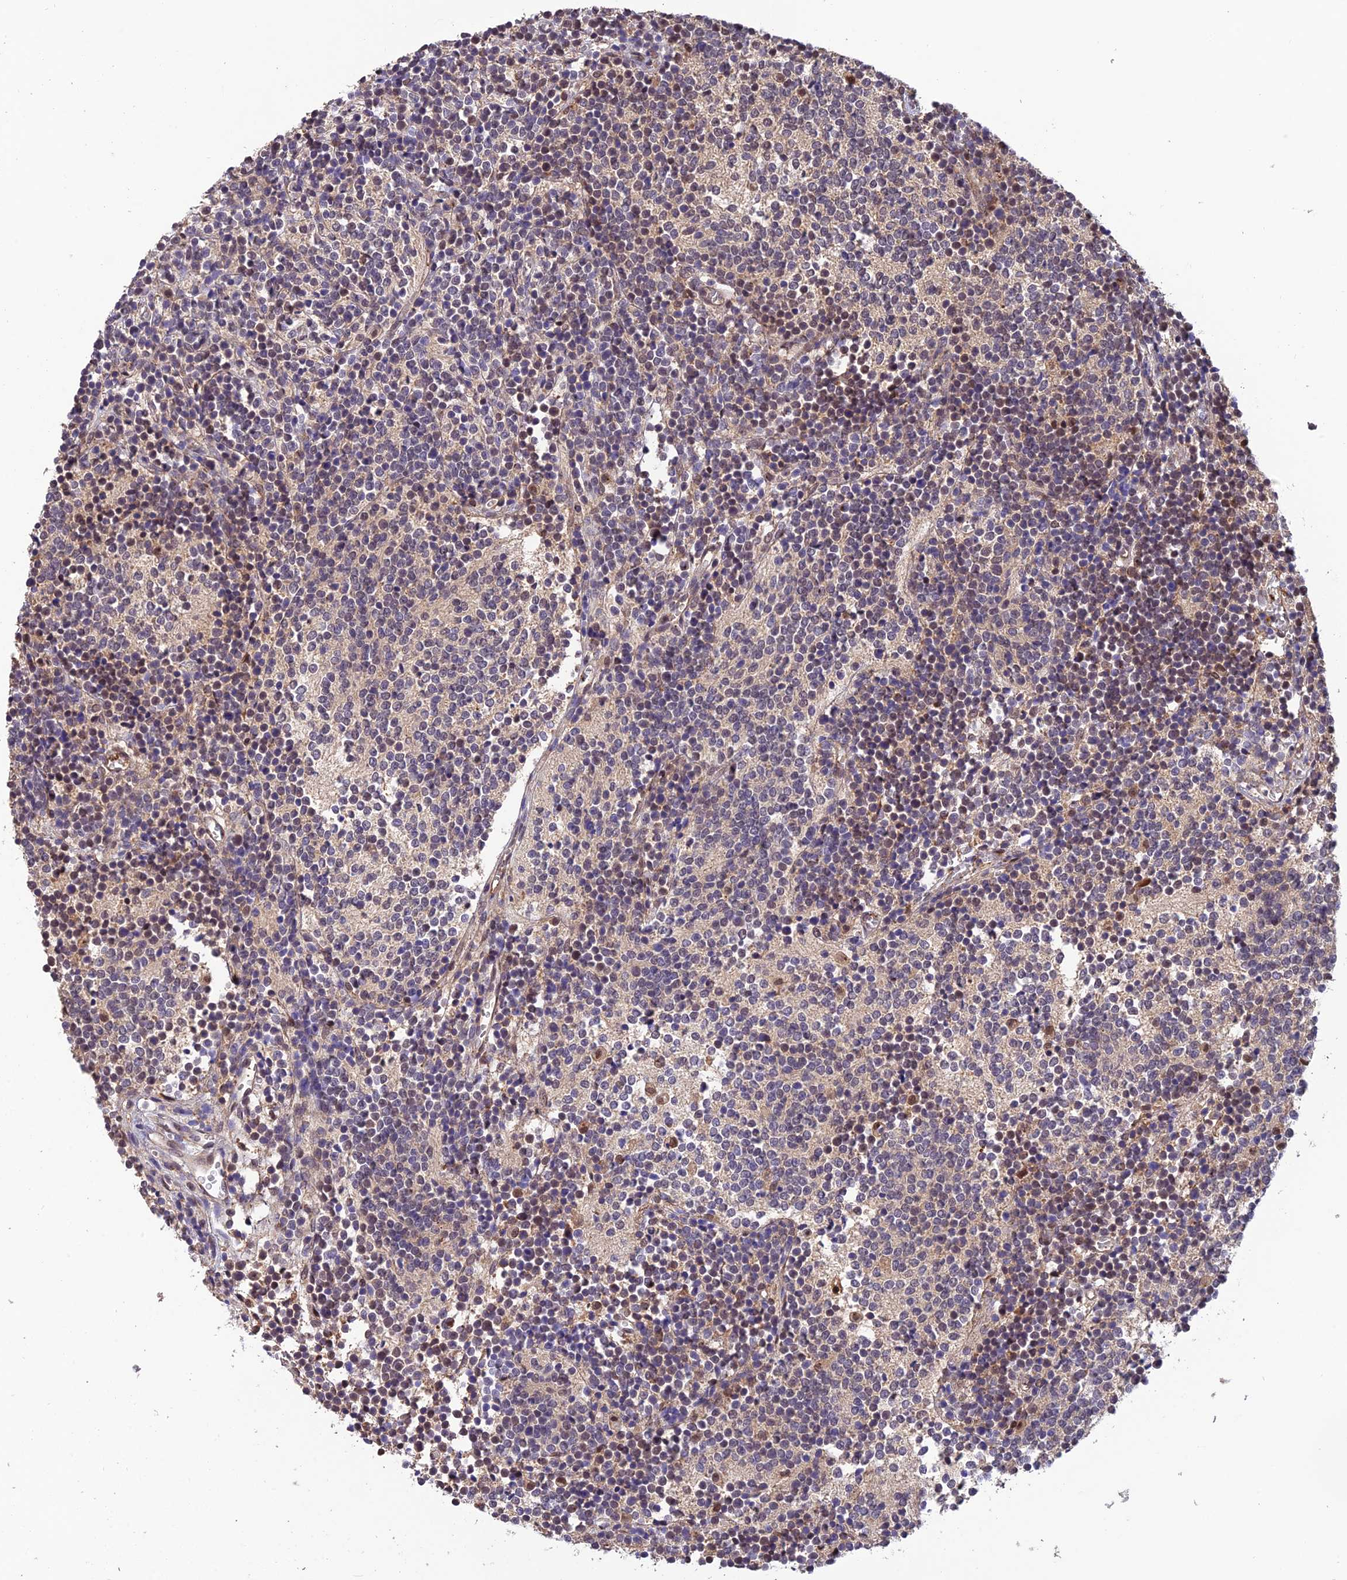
{"staining": {"intensity": "negative", "quantity": "none", "location": "none"}, "tissue": "glioma", "cell_type": "Tumor cells", "image_type": "cancer", "snomed": [{"axis": "morphology", "description": "Glioma, malignant, Low grade"}, {"axis": "topography", "description": "Brain"}], "caption": "Immunohistochemistry (IHC) photomicrograph of neoplastic tissue: malignant glioma (low-grade) stained with DAB reveals no significant protein positivity in tumor cells. The staining is performed using DAB (3,3'-diaminobenzidine) brown chromogen with nuclei counter-stained in using hematoxylin.", "gene": "PSMB3", "patient": {"sex": "female", "age": 1}}